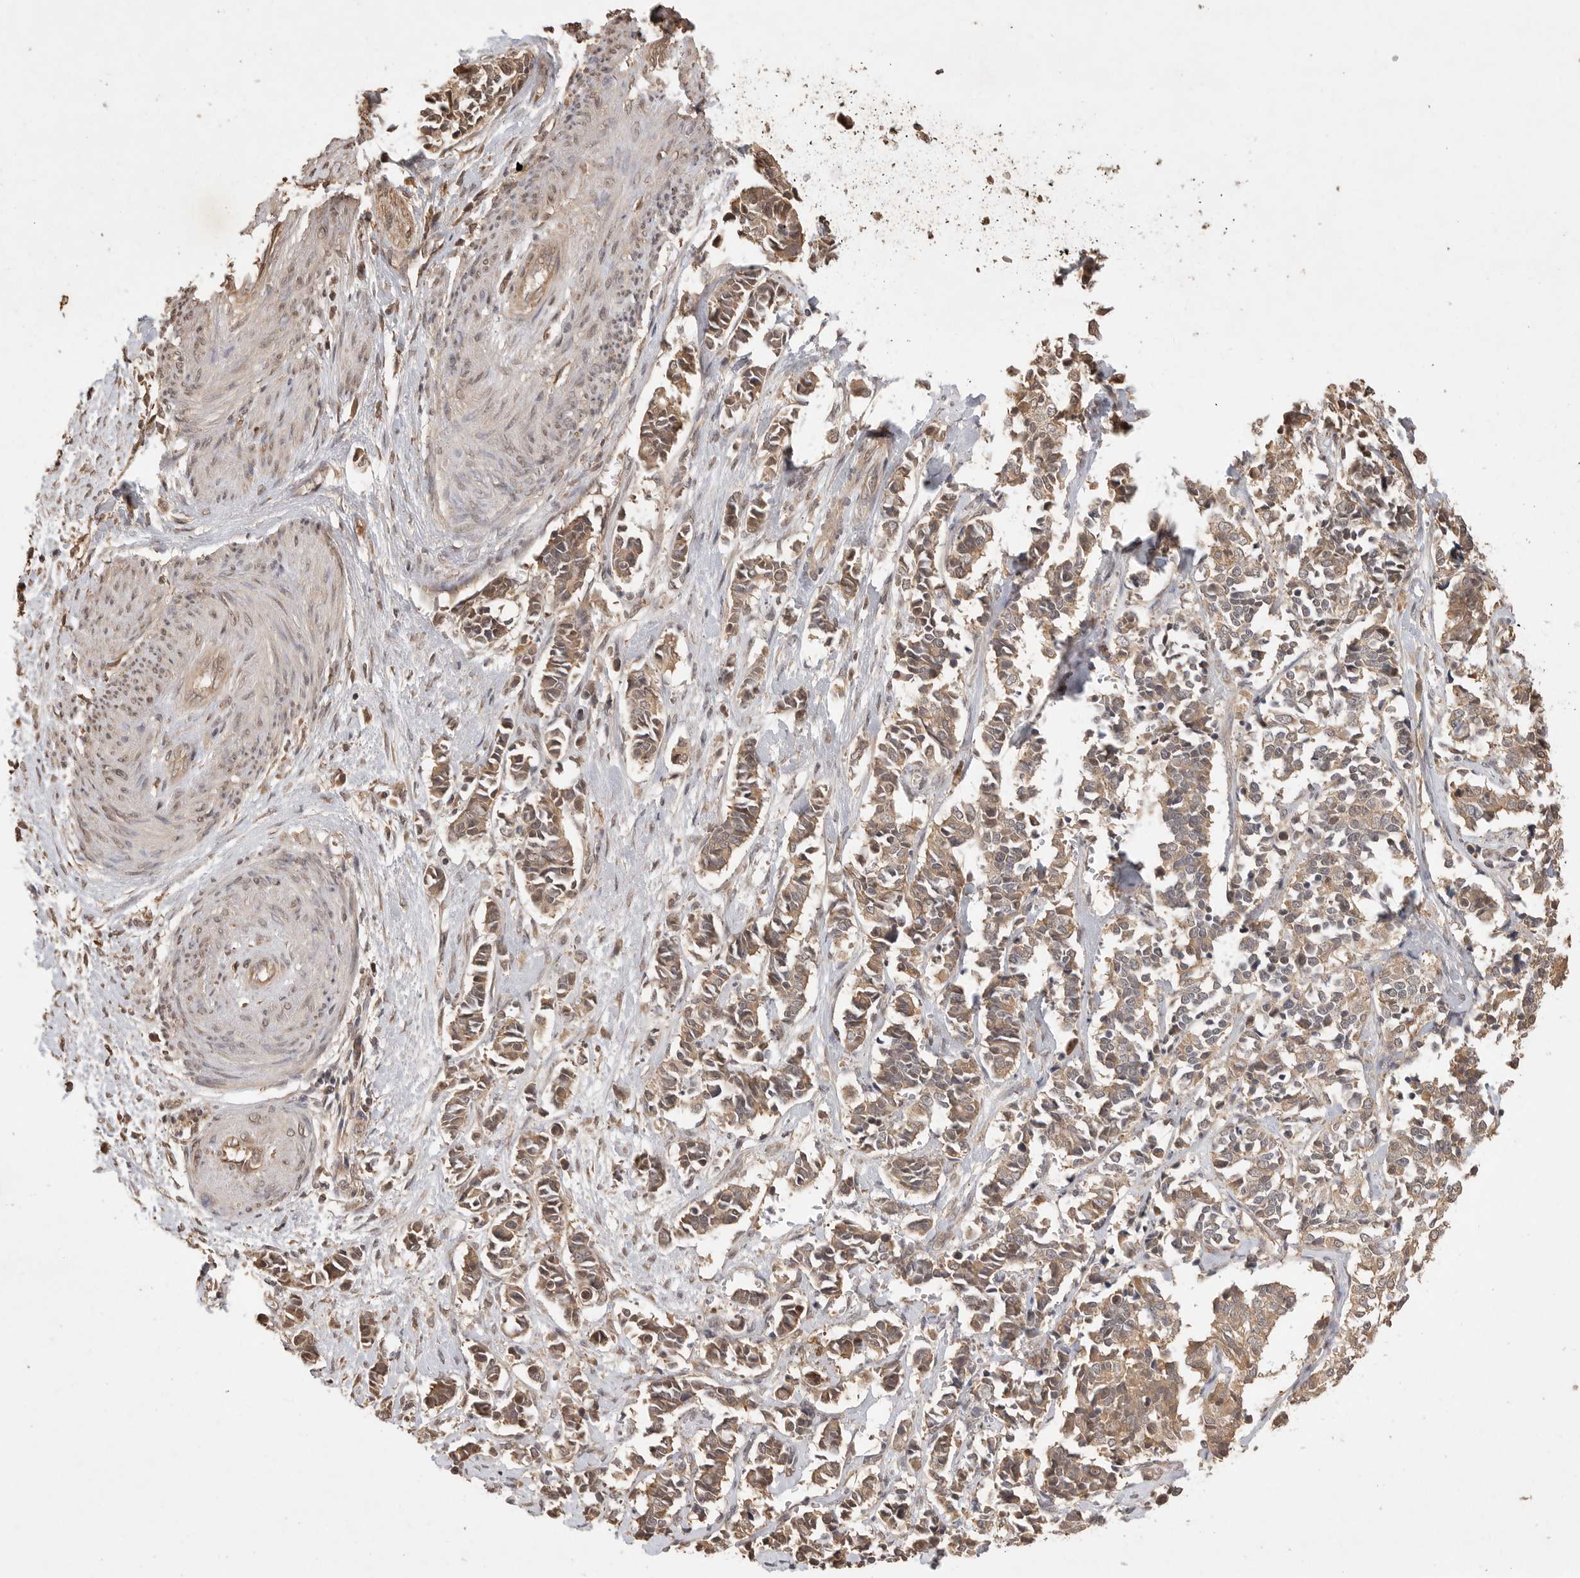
{"staining": {"intensity": "moderate", "quantity": ">75%", "location": "cytoplasmic/membranous"}, "tissue": "cervical cancer", "cell_type": "Tumor cells", "image_type": "cancer", "snomed": [{"axis": "morphology", "description": "Normal tissue, NOS"}, {"axis": "morphology", "description": "Squamous cell carcinoma, NOS"}, {"axis": "topography", "description": "Cervix"}], "caption": "Tumor cells display moderate cytoplasmic/membranous staining in approximately >75% of cells in cervical cancer (squamous cell carcinoma).", "gene": "PRMT3", "patient": {"sex": "female", "age": 35}}